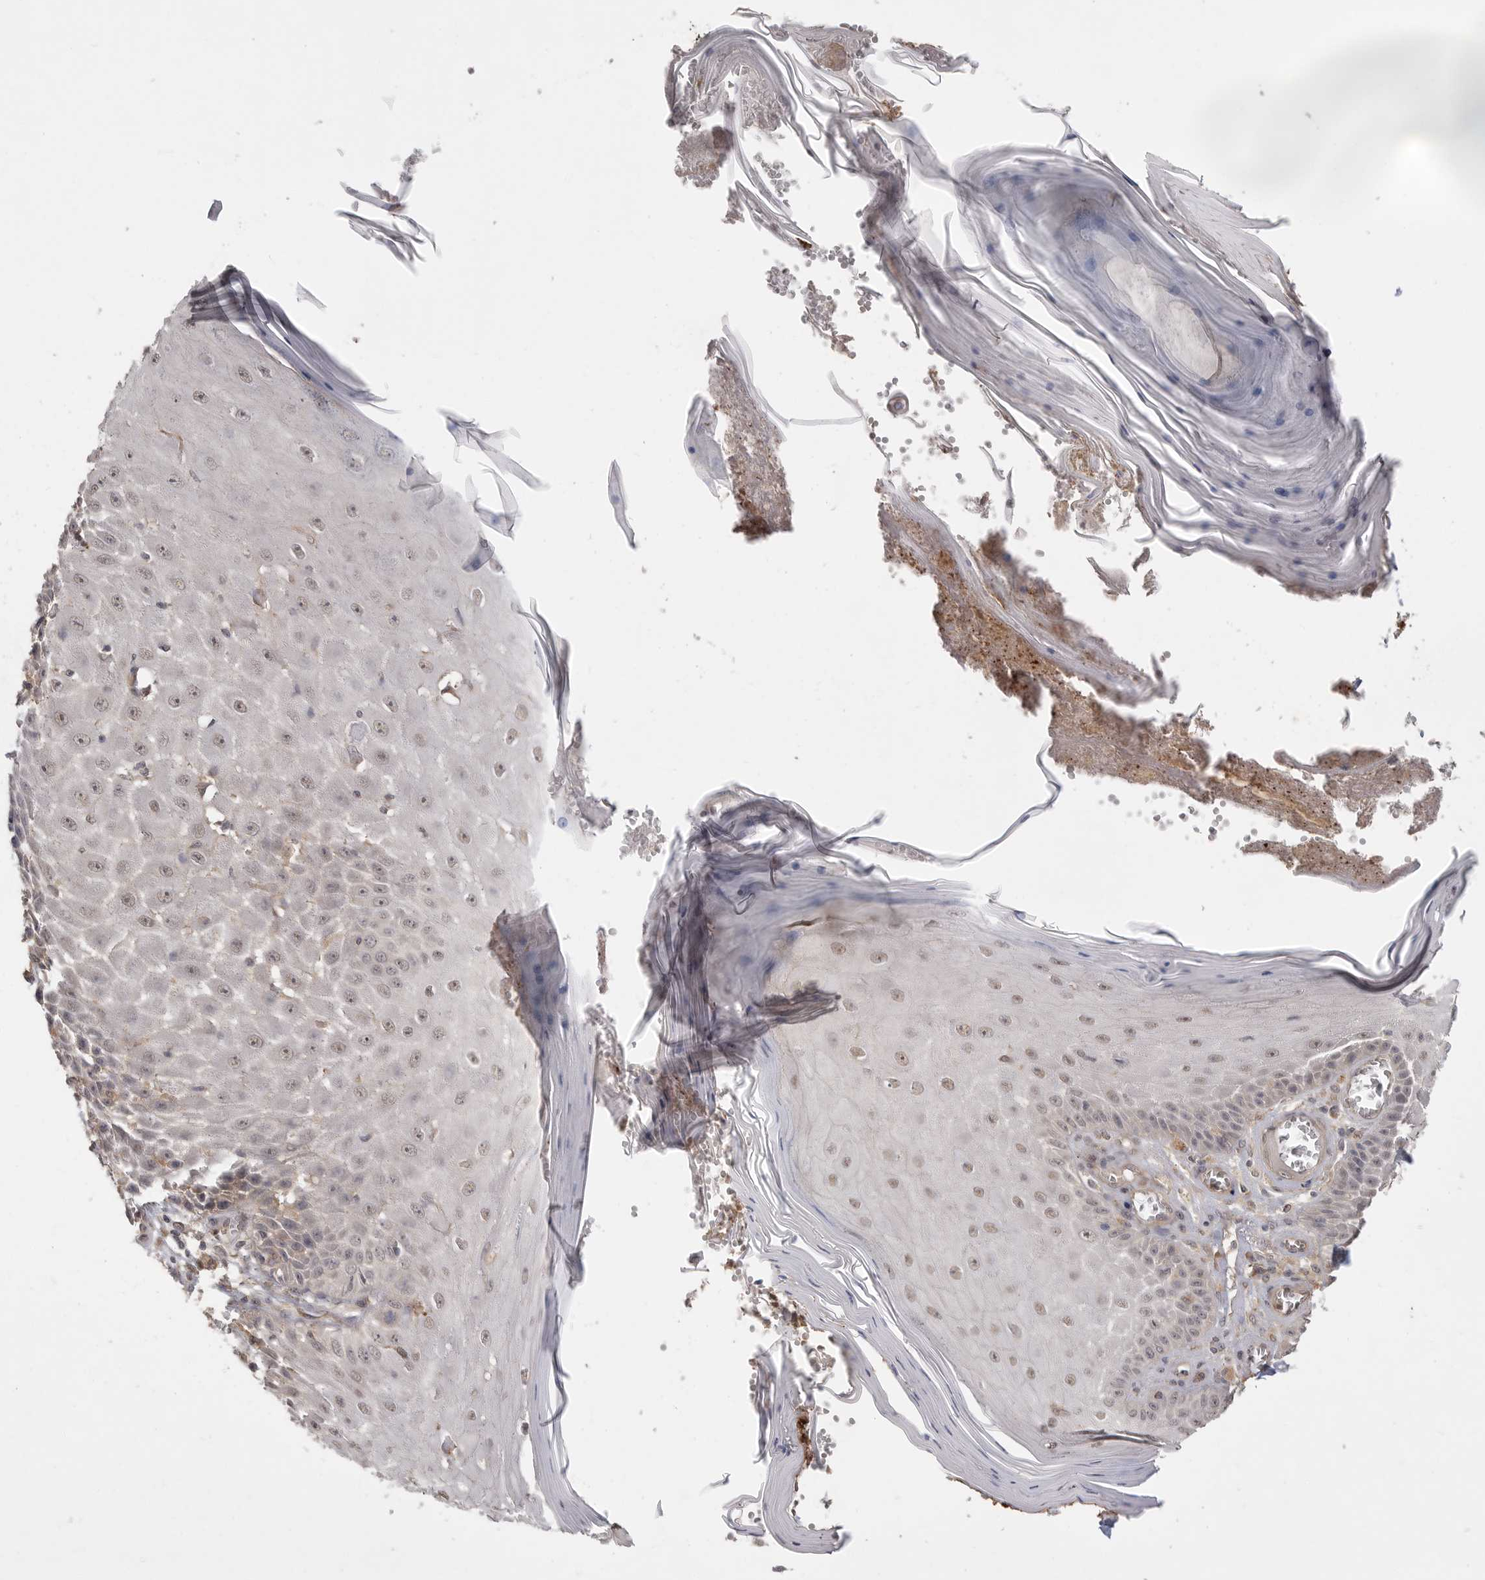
{"staining": {"intensity": "weak", "quantity": "<25%", "location": "nuclear"}, "tissue": "skin cancer", "cell_type": "Tumor cells", "image_type": "cancer", "snomed": [{"axis": "morphology", "description": "Squamous cell carcinoma, NOS"}, {"axis": "topography", "description": "Skin"}], "caption": "IHC histopathology image of neoplastic tissue: human skin cancer stained with DAB (3,3'-diaminobenzidine) reveals no significant protein staining in tumor cells.", "gene": "ZNF232", "patient": {"sex": "female", "age": 73}}